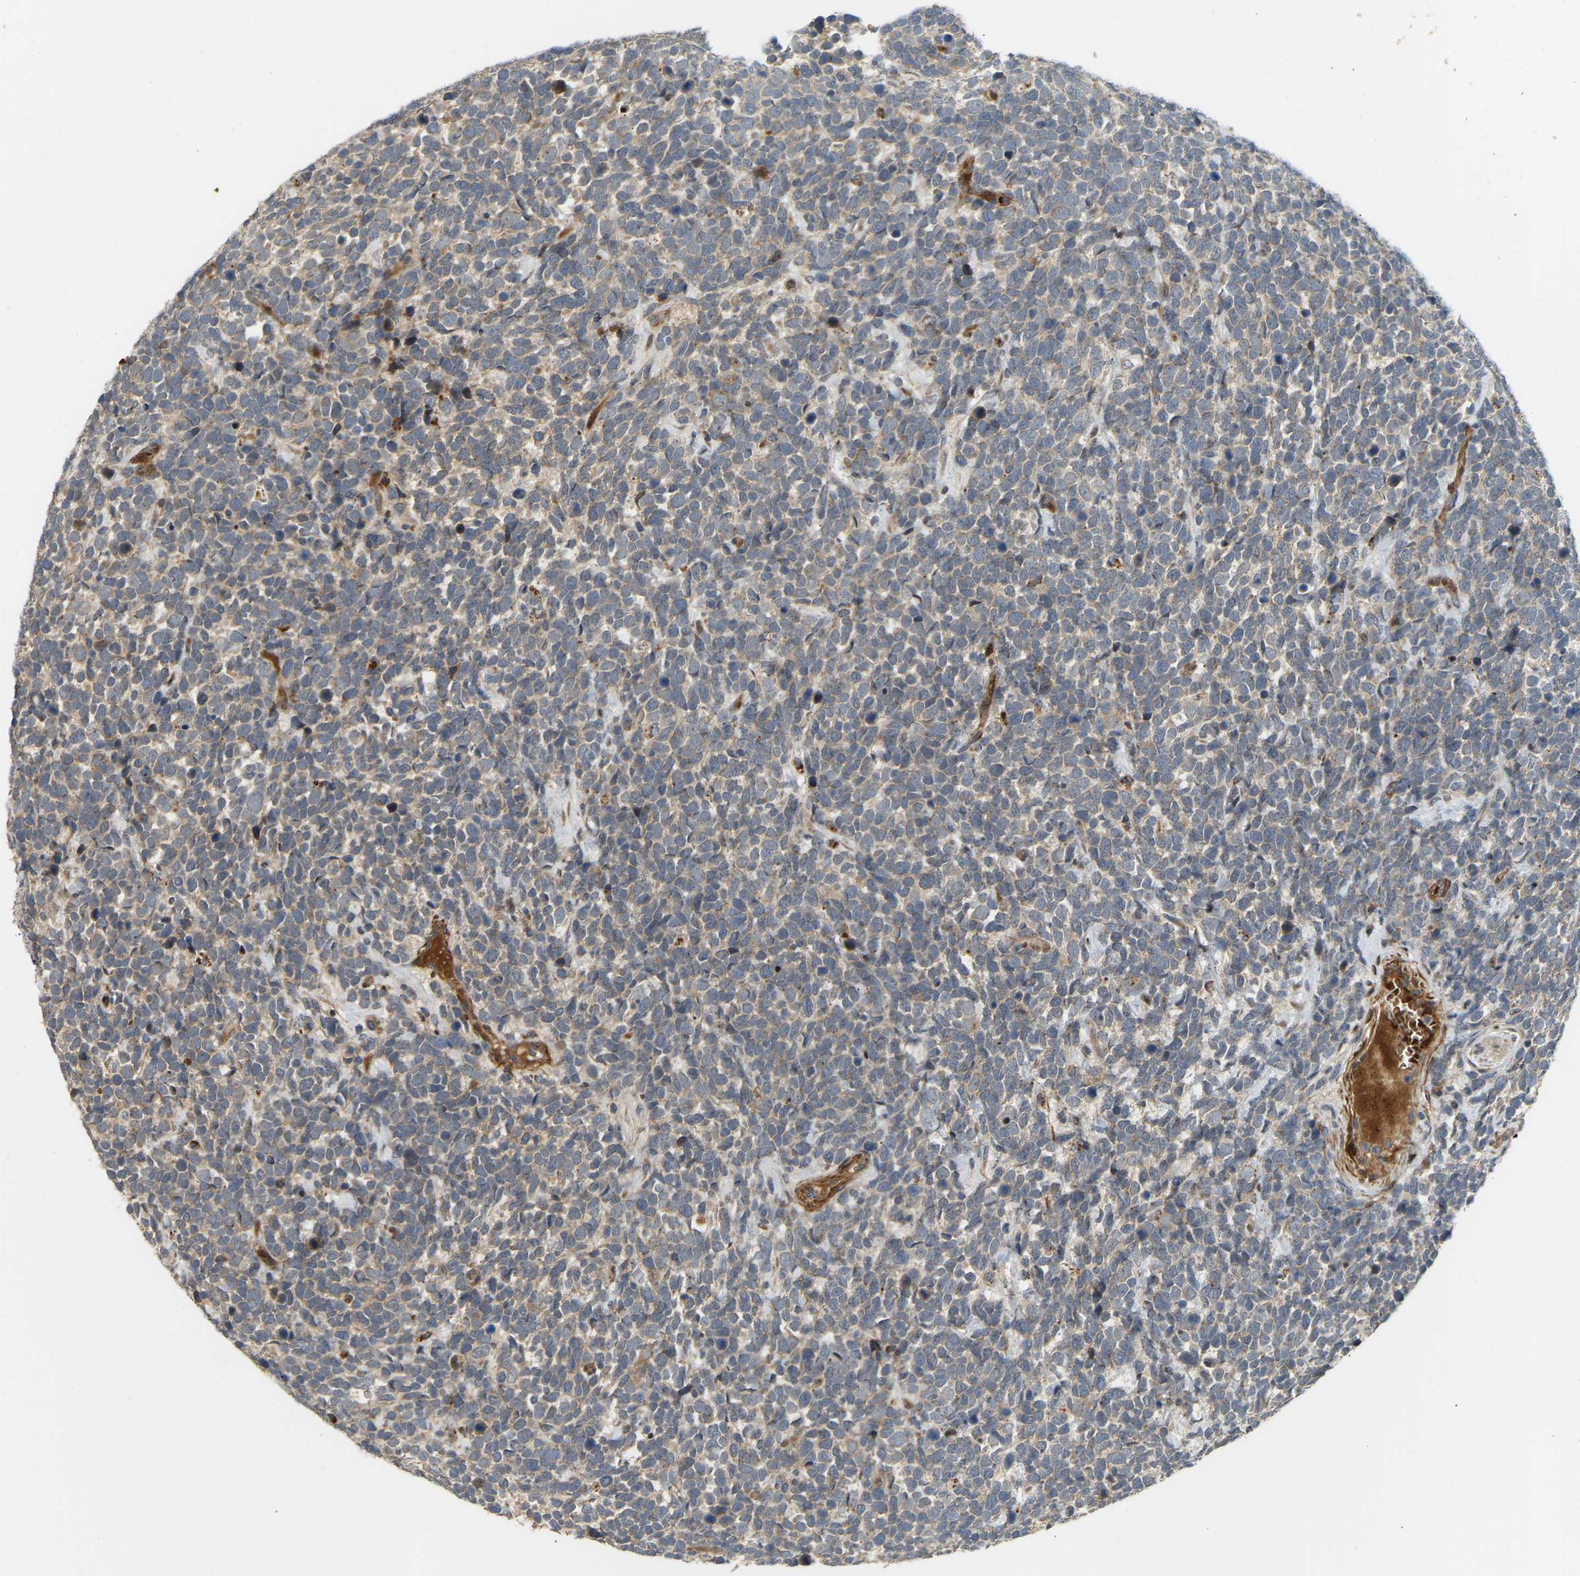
{"staining": {"intensity": "weak", "quantity": ">75%", "location": "cytoplasmic/membranous"}, "tissue": "urothelial cancer", "cell_type": "Tumor cells", "image_type": "cancer", "snomed": [{"axis": "morphology", "description": "Urothelial carcinoma, High grade"}, {"axis": "topography", "description": "Urinary bladder"}], "caption": "Urothelial cancer tissue exhibits weak cytoplasmic/membranous expression in approximately >75% of tumor cells, visualized by immunohistochemistry. Nuclei are stained in blue.", "gene": "POGLUT2", "patient": {"sex": "female", "age": 82}}